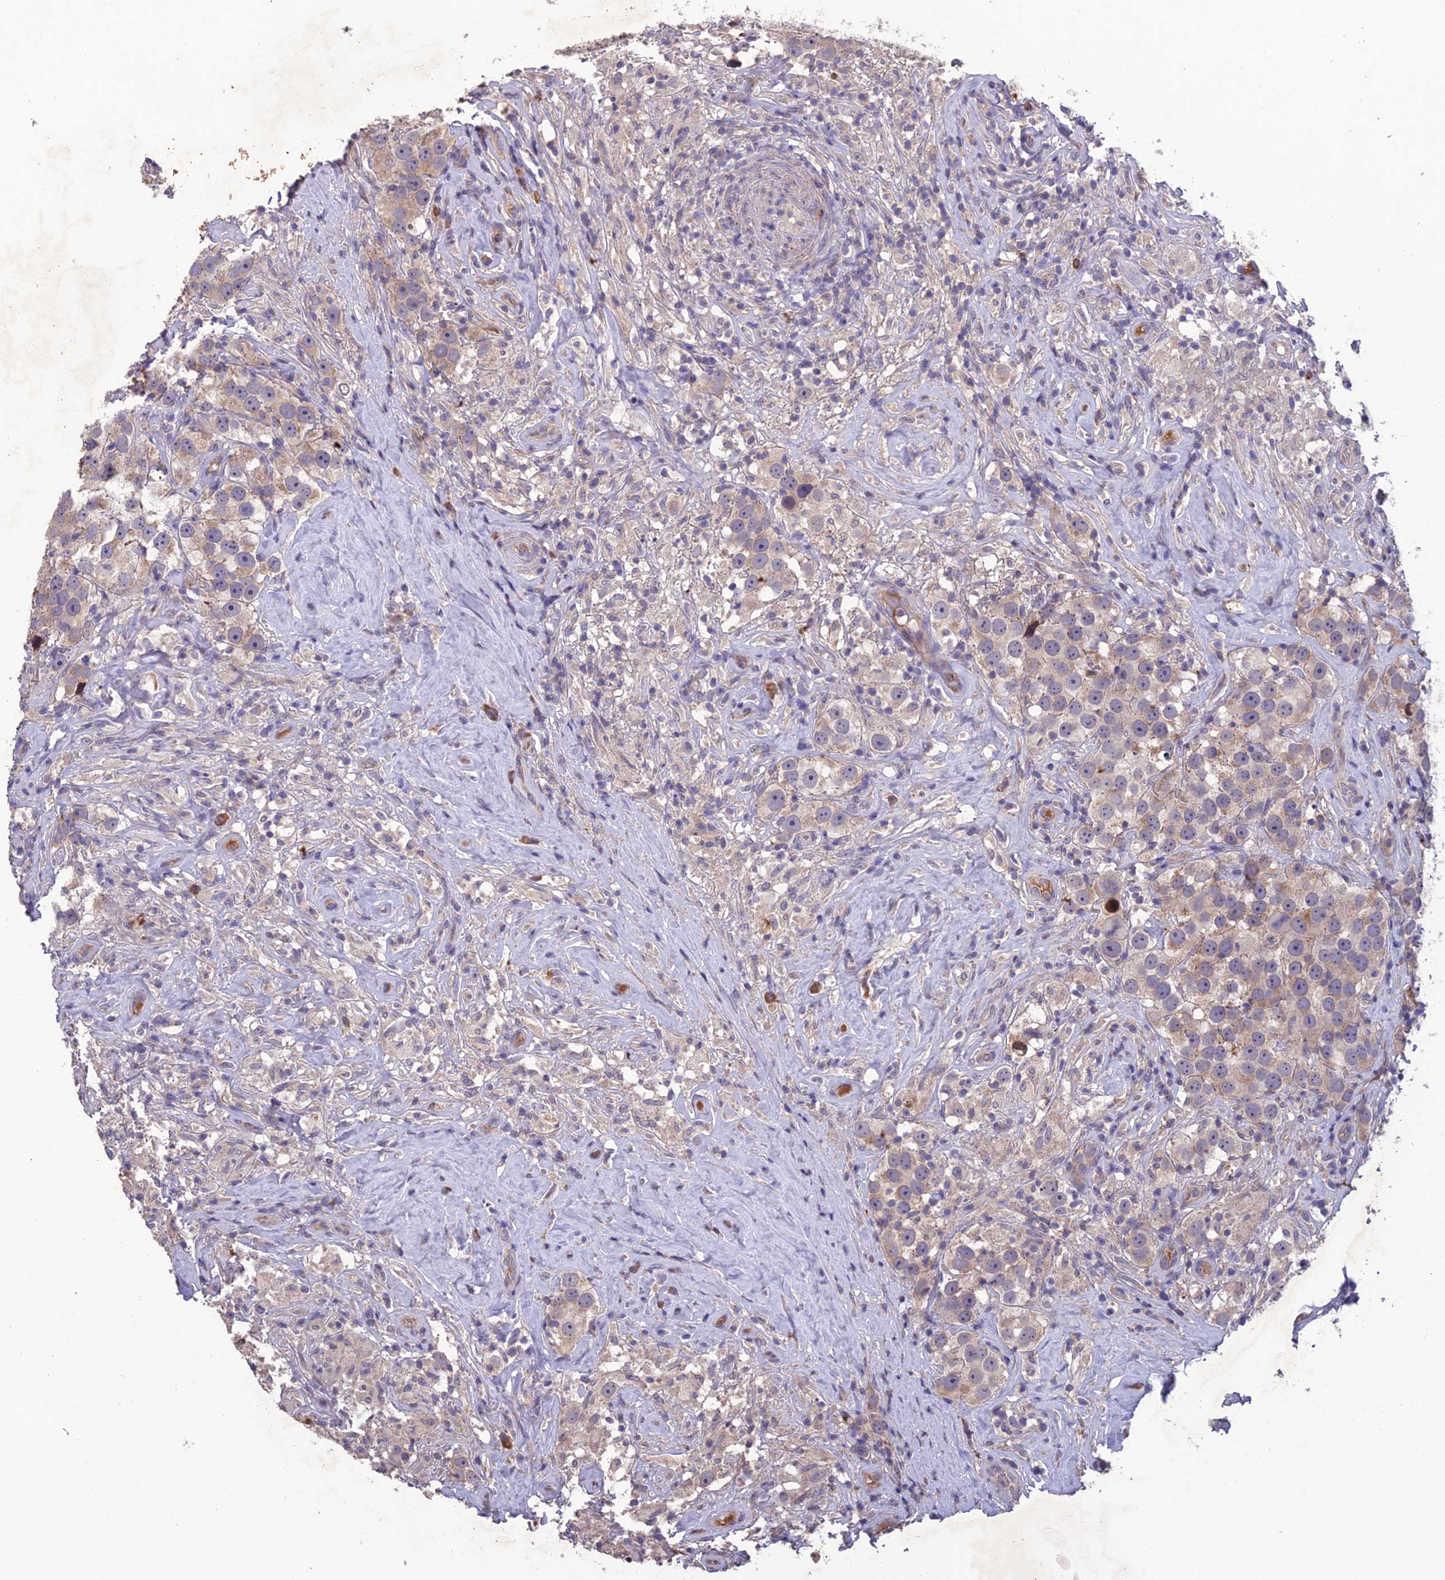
{"staining": {"intensity": "moderate", "quantity": "<25%", "location": "cytoplasmic/membranous"}, "tissue": "testis cancer", "cell_type": "Tumor cells", "image_type": "cancer", "snomed": [{"axis": "morphology", "description": "Seminoma, NOS"}, {"axis": "topography", "description": "Testis"}], "caption": "This is an image of immunohistochemistry staining of testis cancer, which shows moderate expression in the cytoplasmic/membranous of tumor cells.", "gene": "SLC39A13", "patient": {"sex": "male", "age": 49}}